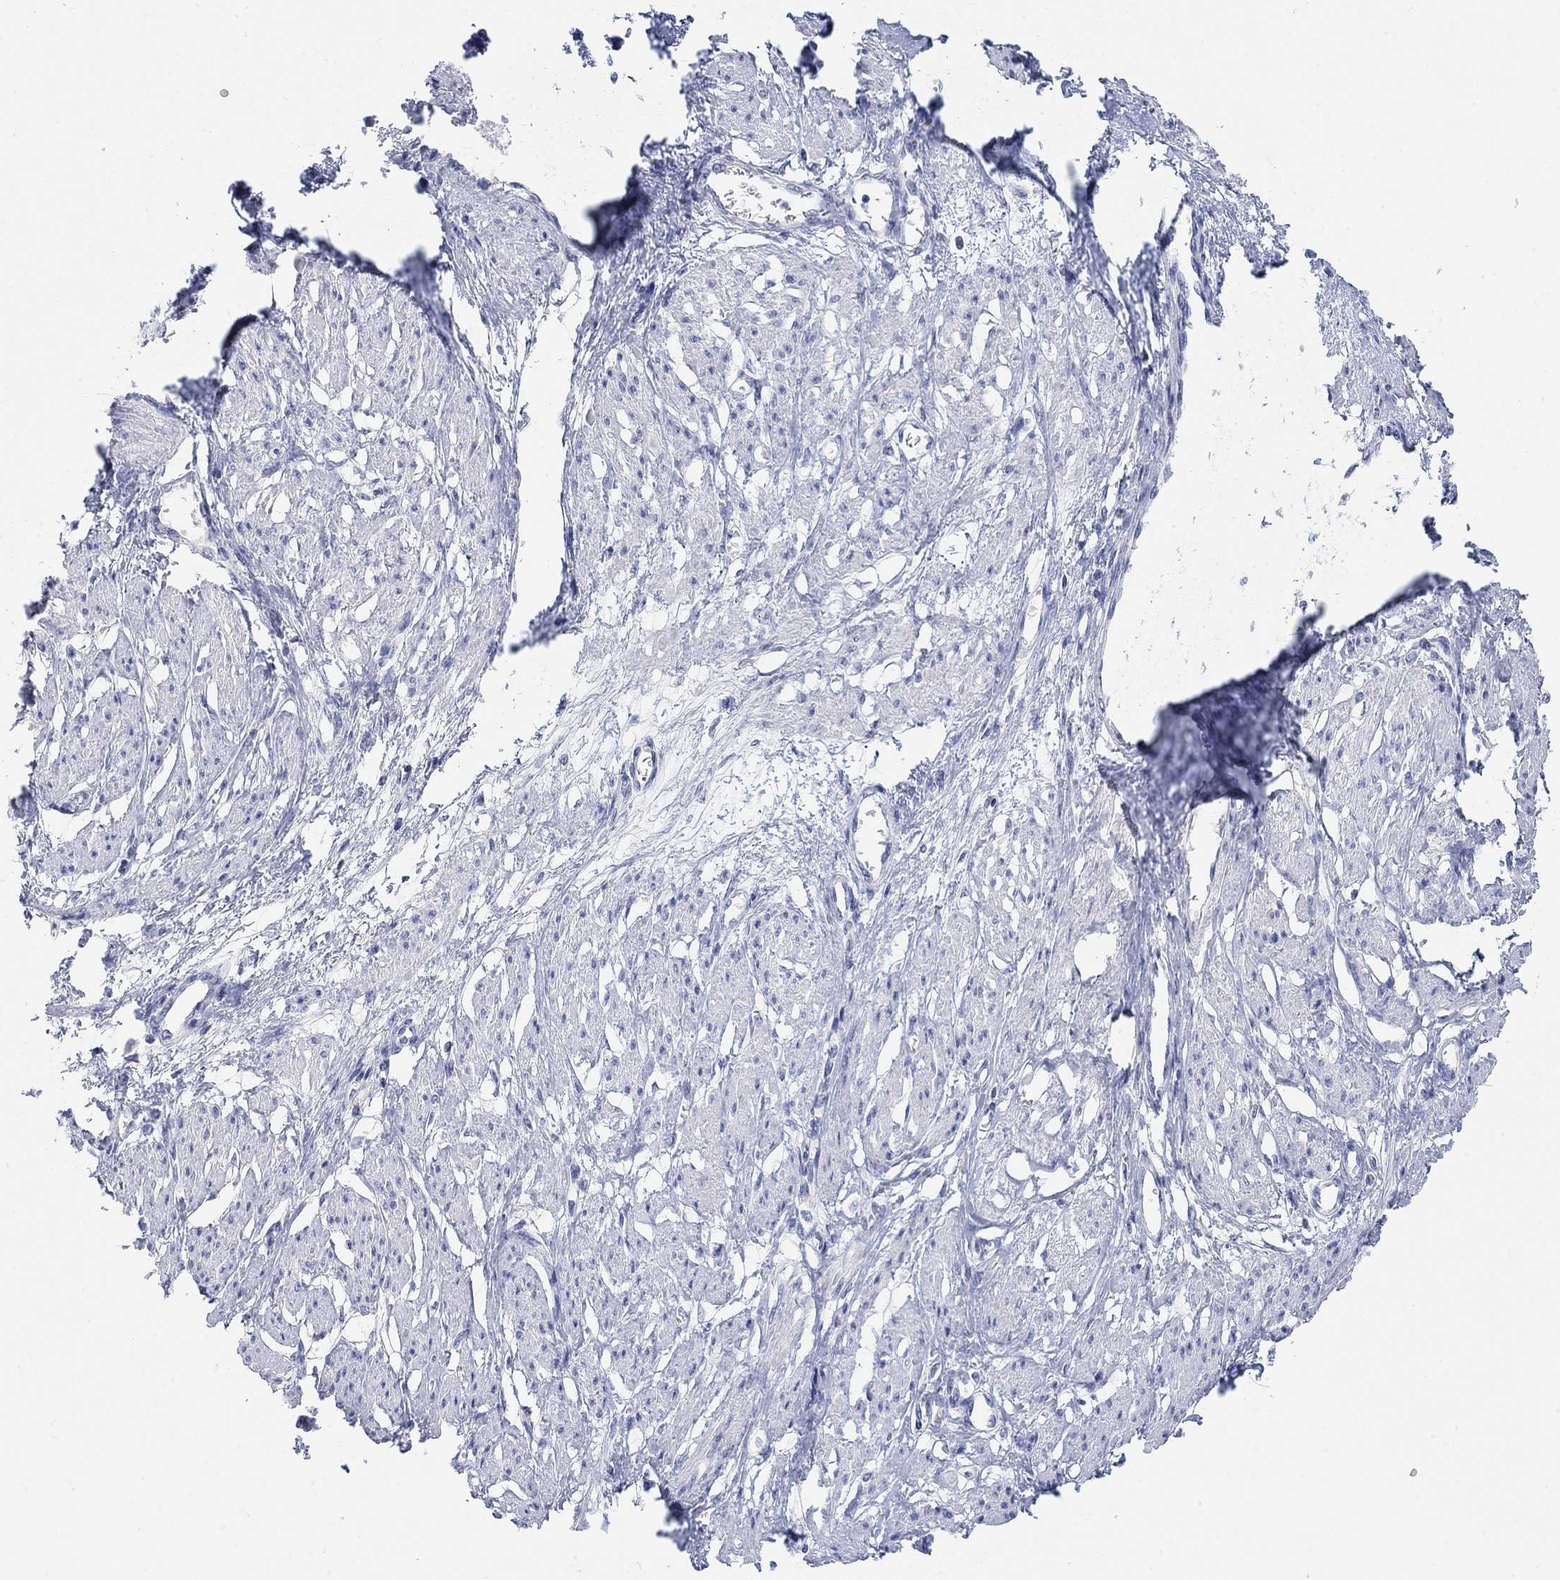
{"staining": {"intensity": "negative", "quantity": "none", "location": "none"}, "tissue": "smooth muscle", "cell_type": "Smooth muscle cells", "image_type": "normal", "snomed": [{"axis": "morphology", "description": "Normal tissue, NOS"}, {"axis": "topography", "description": "Smooth muscle"}, {"axis": "topography", "description": "Uterus"}], "caption": "Smooth muscle cells show no significant positivity in normal smooth muscle. (Brightfield microscopy of DAB immunohistochemistry at high magnification).", "gene": "ATP6V1E2", "patient": {"sex": "female", "age": 39}}